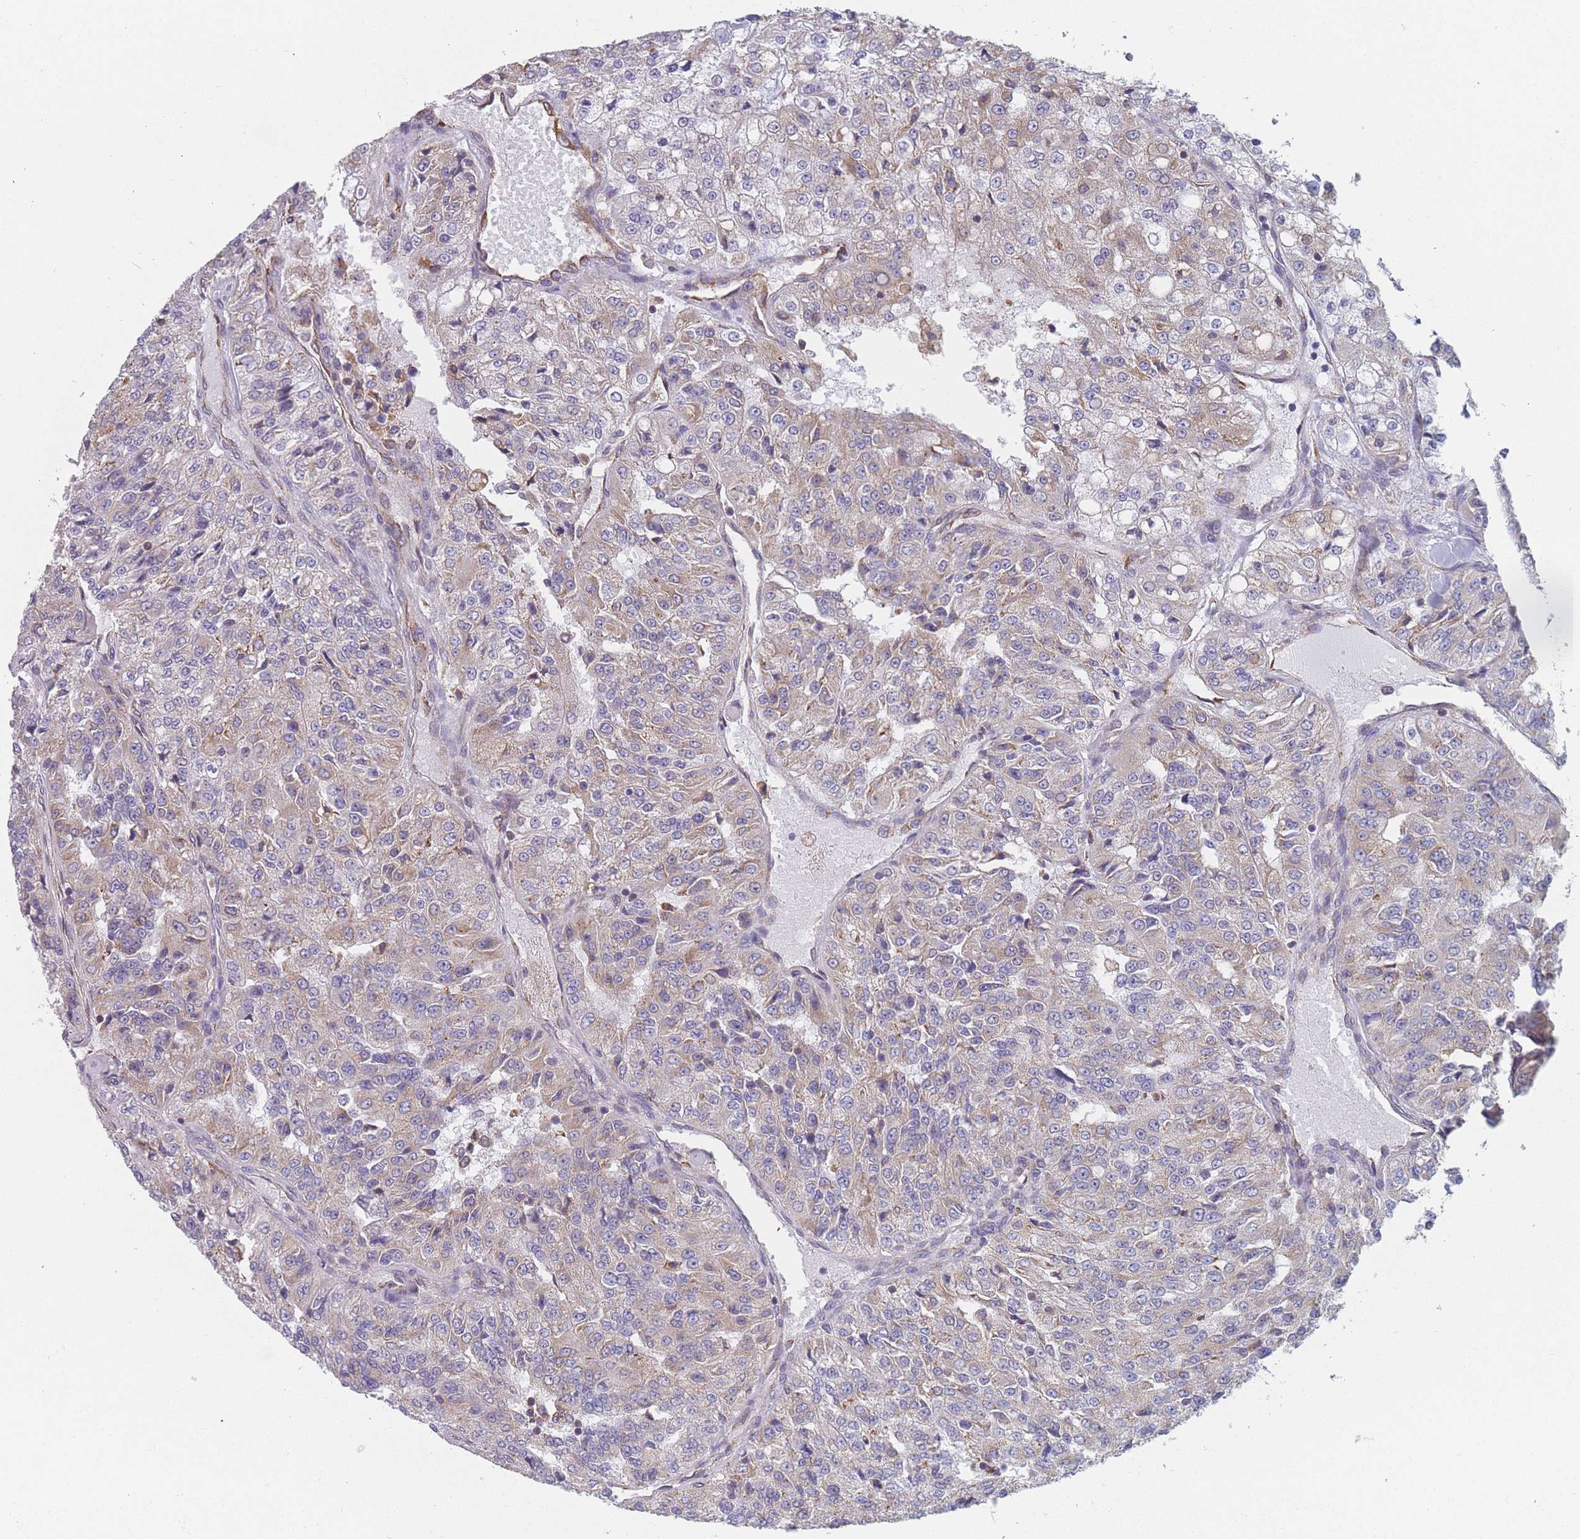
{"staining": {"intensity": "weak", "quantity": "25%-75%", "location": "cytoplasmic/membranous"}, "tissue": "renal cancer", "cell_type": "Tumor cells", "image_type": "cancer", "snomed": [{"axis": "morphology", "description": "Adenocarcinoma, NOS"}, {"axis": "topography", "description": "Kidney"}], "caption": "Human renal adenocarcinoma stained for a protein (brown) displays weak cytoplasmic/membranous positive positivity in approximately 25%-75% of tumor cells.", "gene": "OR7C2", "patient": {"sex": "female", "age": 63}}